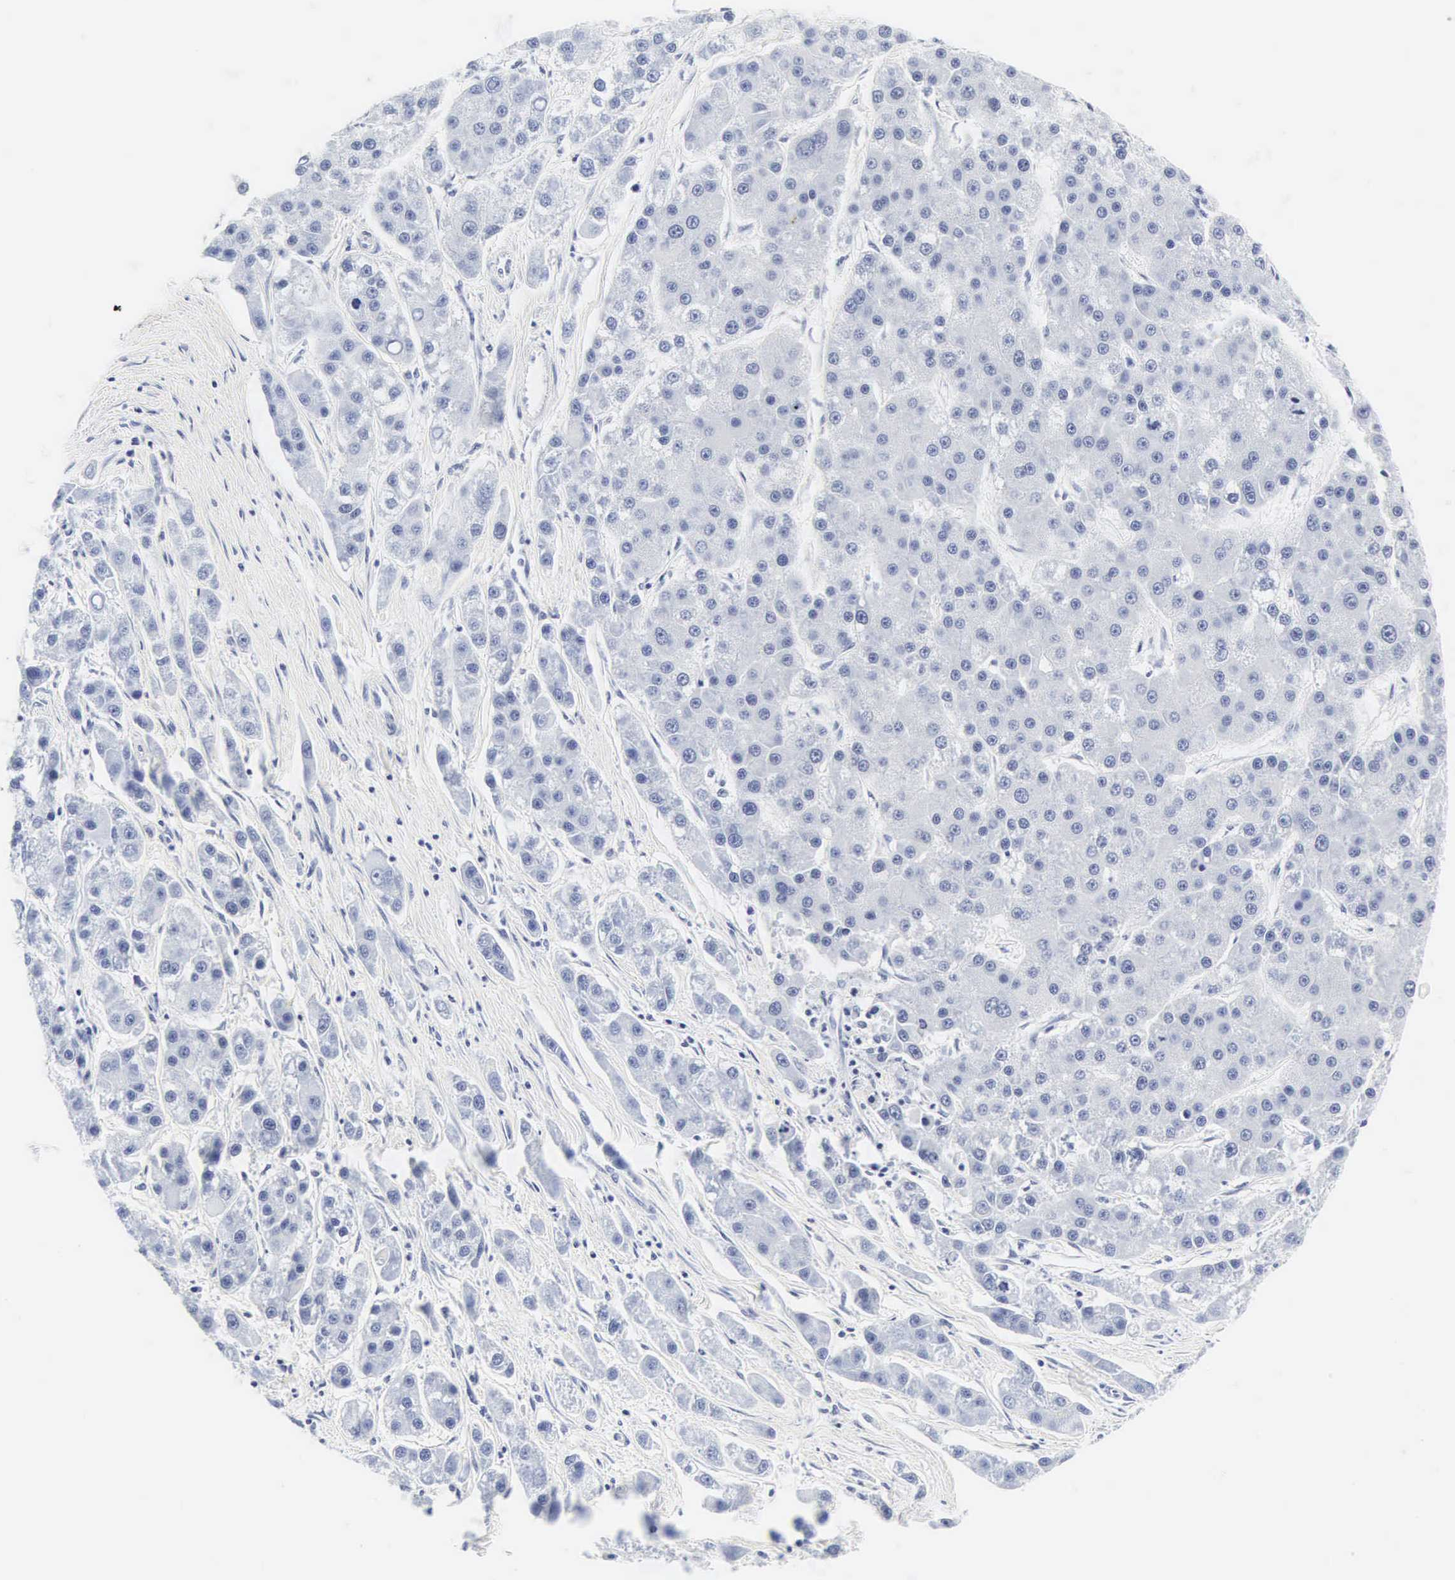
{"staining": {"intensity": "negative", "quantity": "none", "location": "none"}, "tissue": "liver cancer", "cell_type": "Tumor cells", "image_type": "cancer", "snomed": [{"axis": "morphology", "description": "Carcinoma, Hepatocellular, NOS"}, {"axis": "topography", "description": "Liver"}], "caption": "Immunohistochemical staining of human liver hepatocellular carcinoma reveals no significant positivity in tumor cells.", "gene": "INS", "patient": {"sex": "female", "age": 85}}